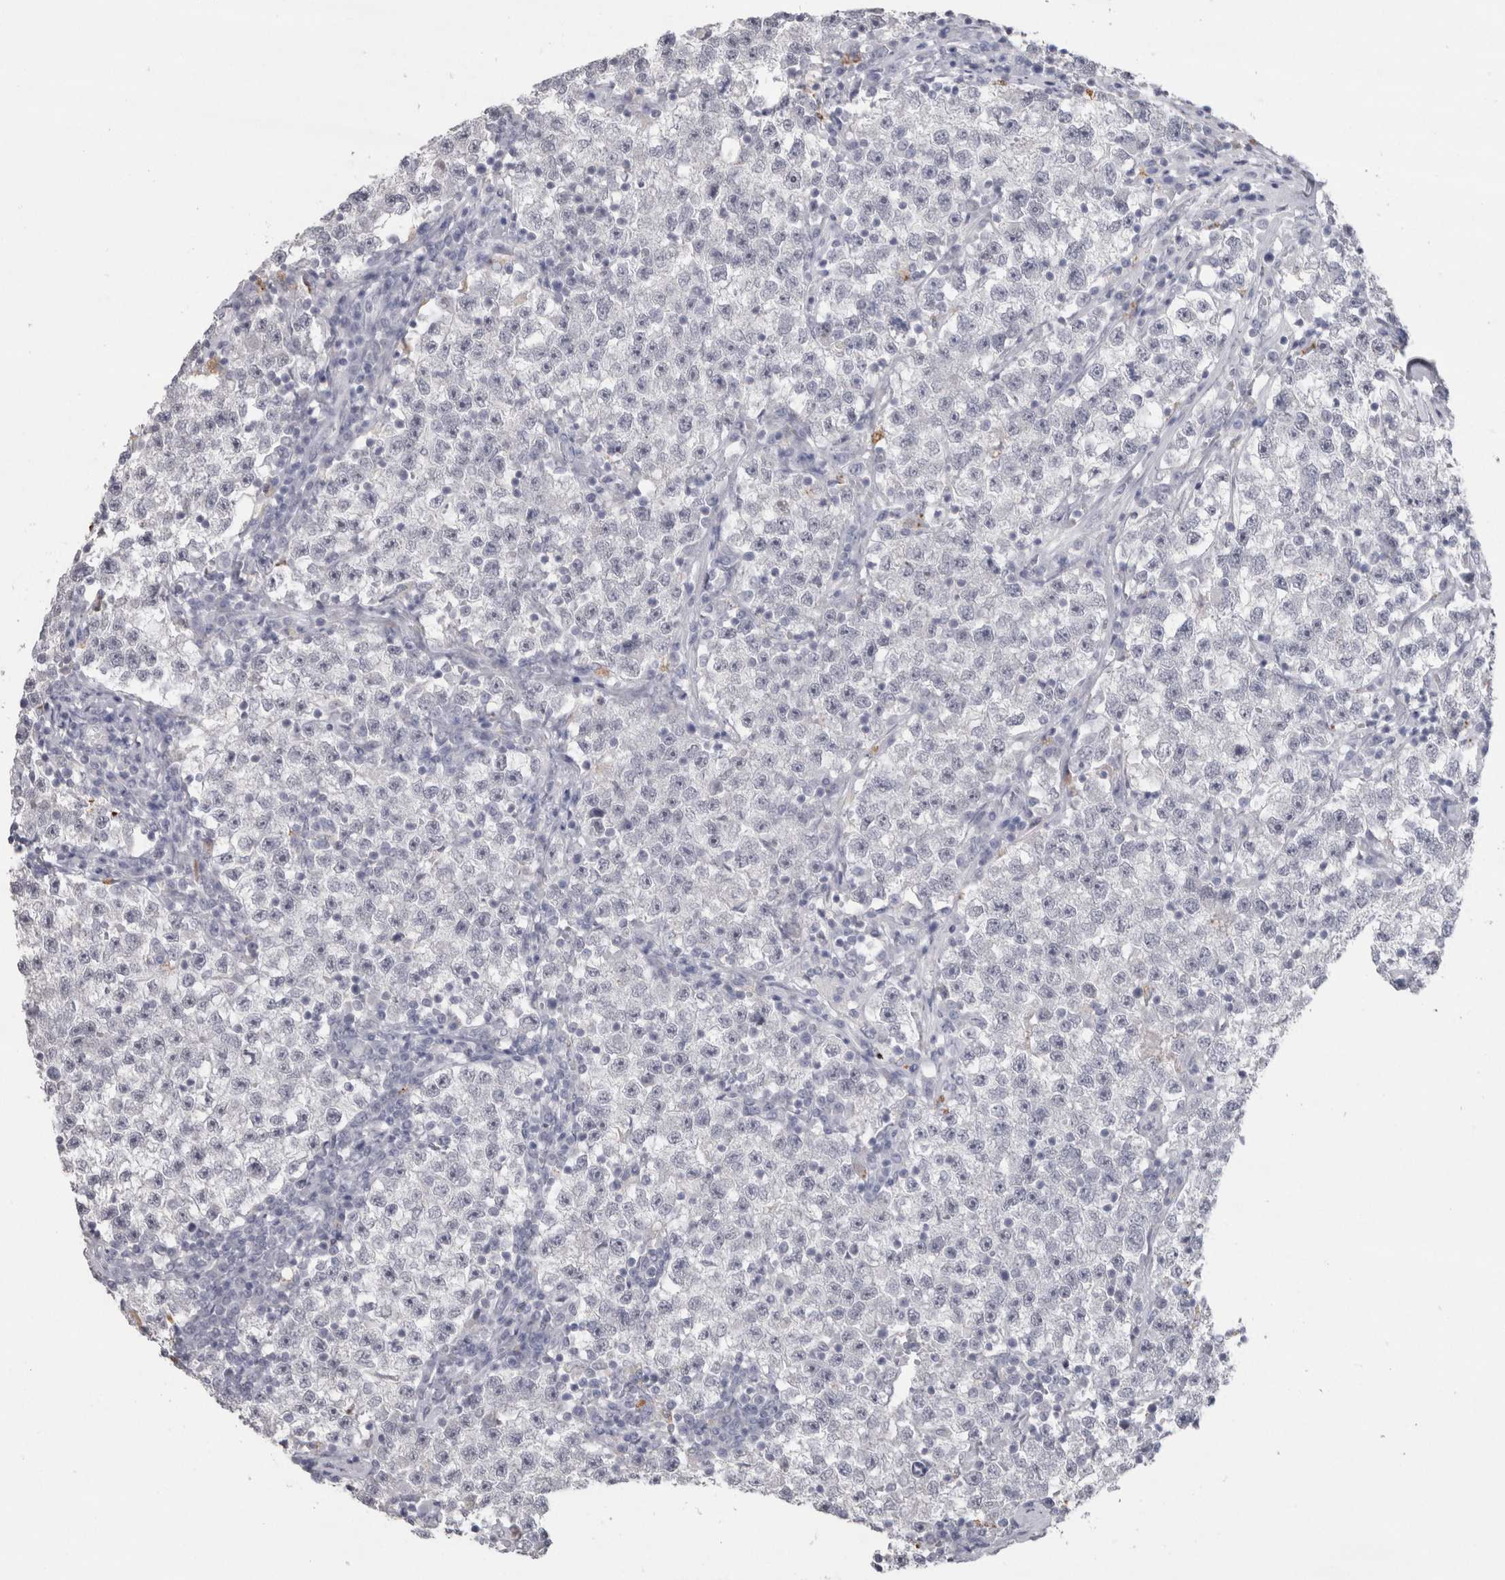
{"staining": {"intensity": "negative", "quantity": "none", "location": "none"}, "tissue": "testis cancer", "cell_type": "Tumor cells", "image_type": "cancer", "snomed": [{"axis": "morphology", "description": "Seminoma, NOS"}, {"axis": "topography", "description": "Testis"}], "caption": "Image shows no protein staining in tumor cells of testis cancer (seminoma) tissue. Brightfield microscopy of immunohistochemistry stained with DAB (brown) and hematoxylin (blue), captured at high magnification.", "gene": "CDH17", "patient": {"sex": "male", "age": 22}}